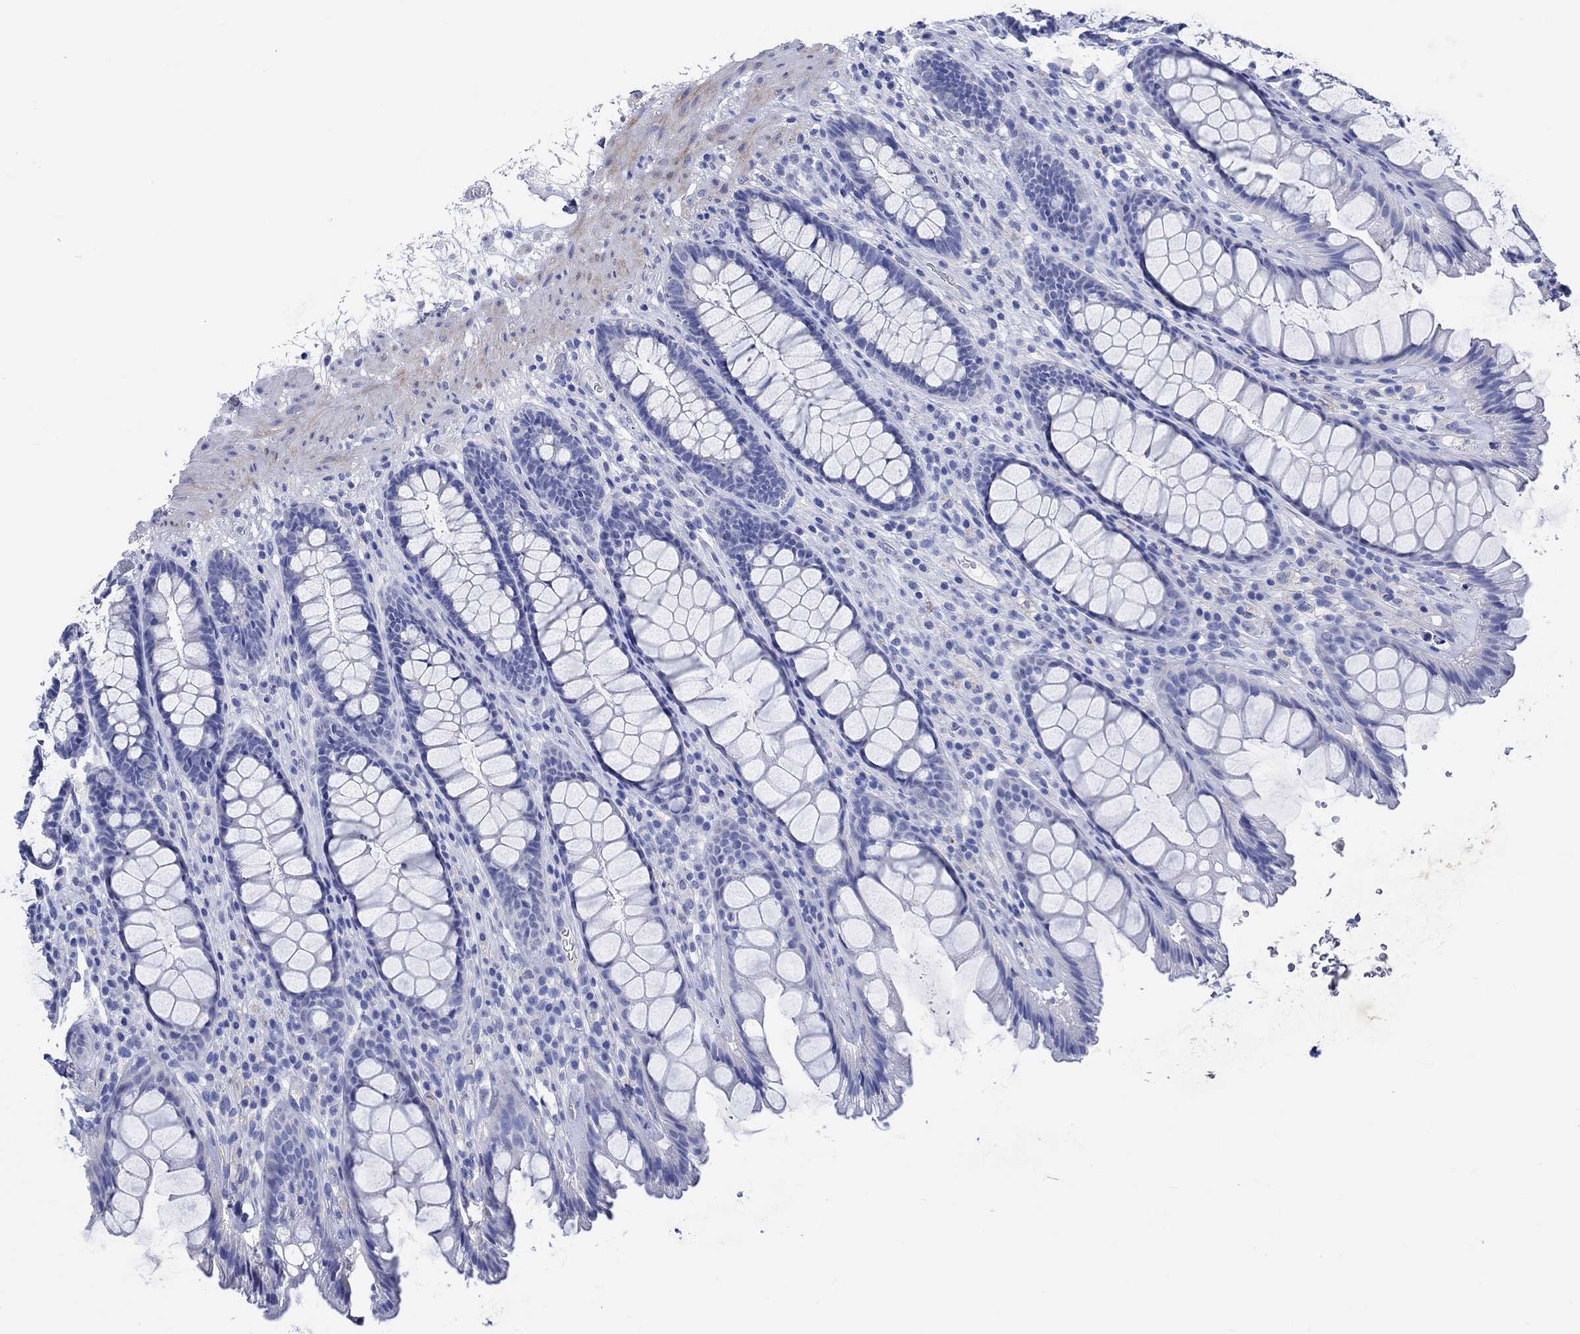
{"staining": {"intensity": "negative", "quantity": "none", "location": "none"}, "tissue": "rectum", "cell_type": "Glandular cells", "image_type": "normal", "snomed": [{"axis": "morphology", "description": "Normal tissue, NOS"}, {"axis": "topography", "description": "Rectum"}], "caption": "High power microscopy histopathology image of an IHC photomicrograph of benign rectum, revealing no significant expression in glandular cells.", "gene": "SHISA4", "patient": {"sex": "male", "age": 72}}